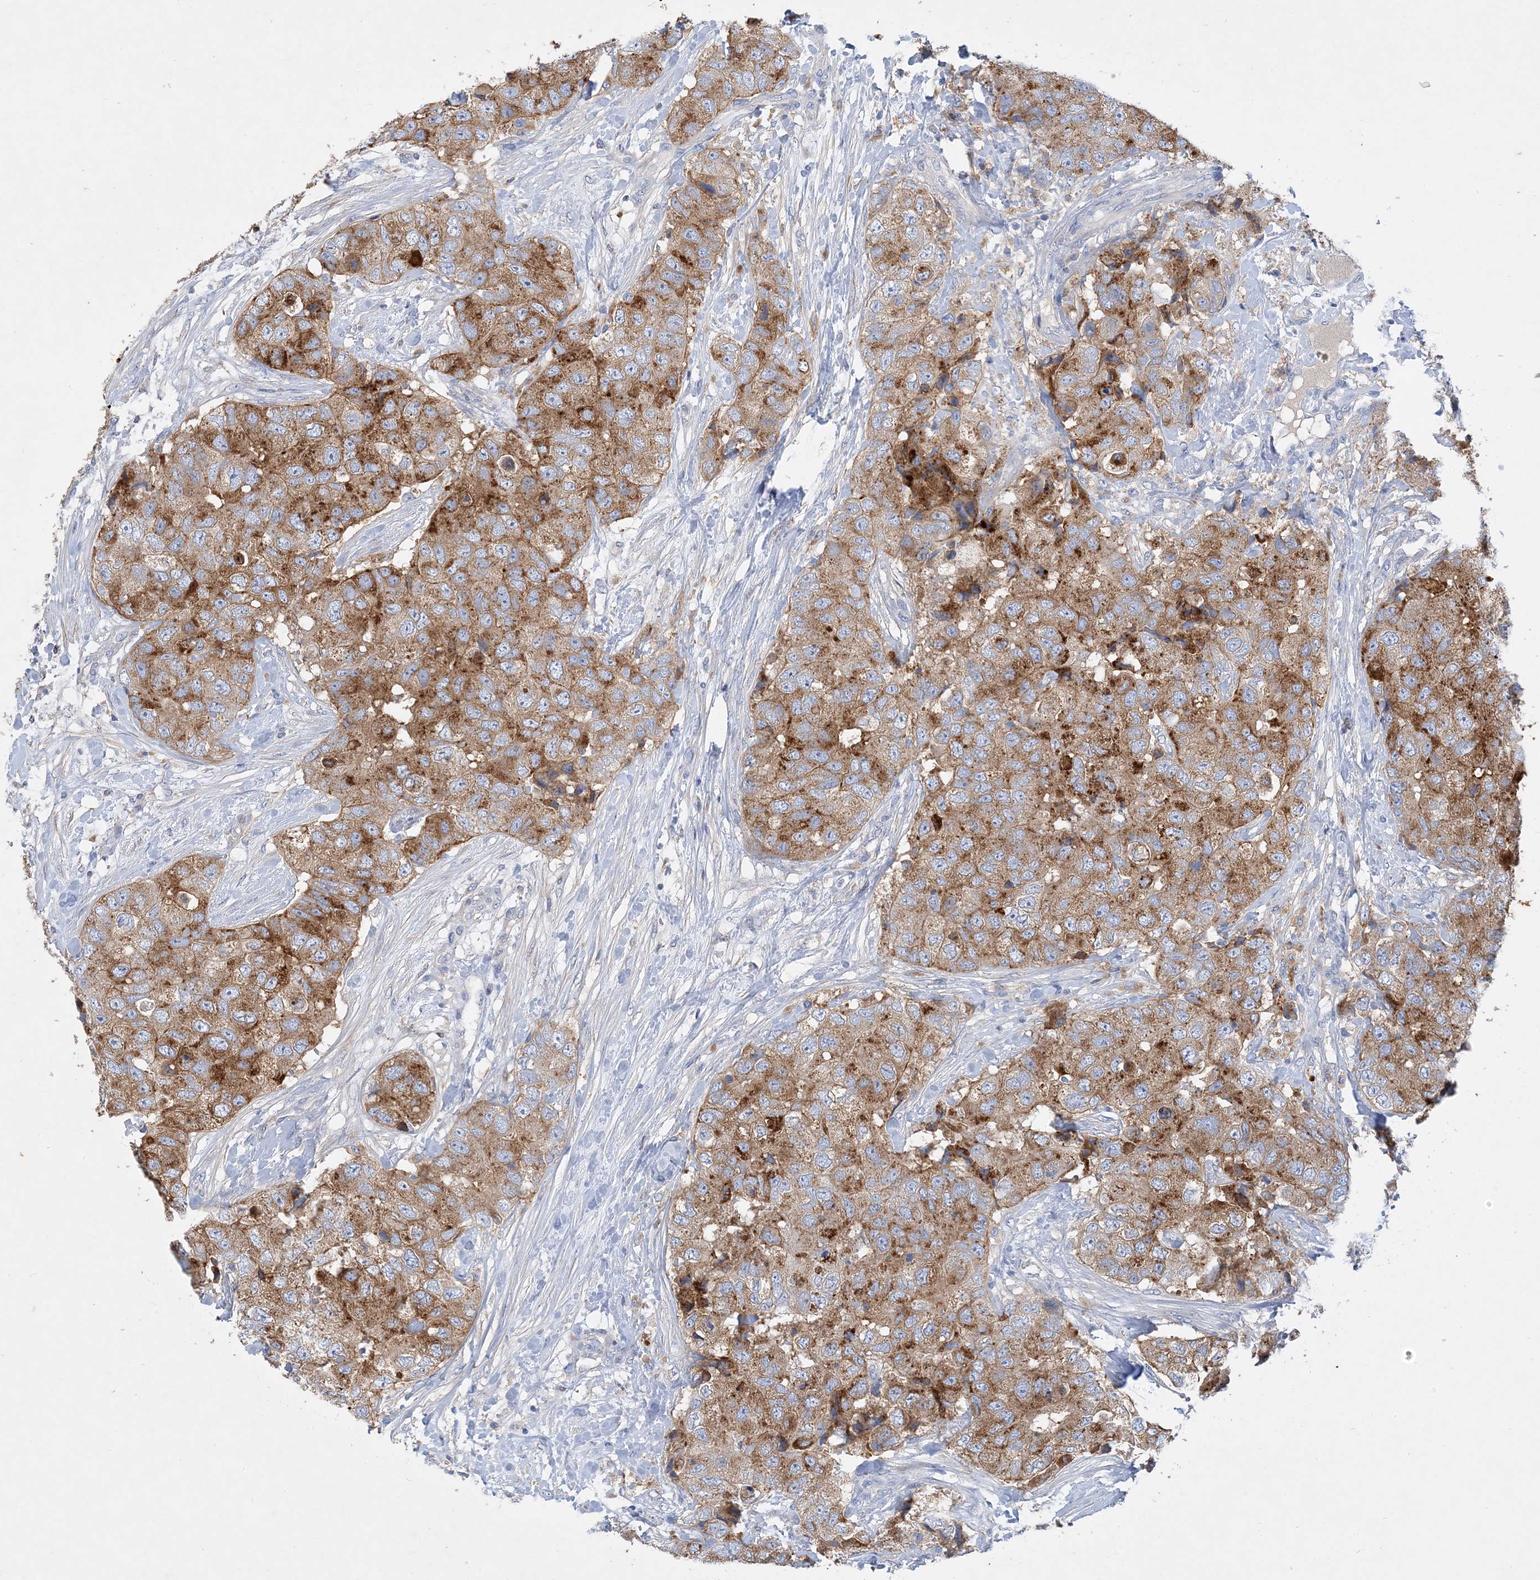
{"staining": {"intensity": "moderate", "quantity": ">75%", "location": "cytoplasmic/membranous"}, "tissue": "breast cancer", "cell_type": "Tumor cells", "image_type": "cancer", "snomed": [{"axis": "morphology", "description": "Duct carcinoma"}, {"axis": "topography", "description": "Breast"}], "caption": "Breast cancer (invasive ductal carcinoma) stained with a brown dye displays moderate cytoplasmic/membranous positive positivity in approximately >75% of tumor cells.", "gene": "GRINA", "patient": {"sex": "female", "age": 62}}